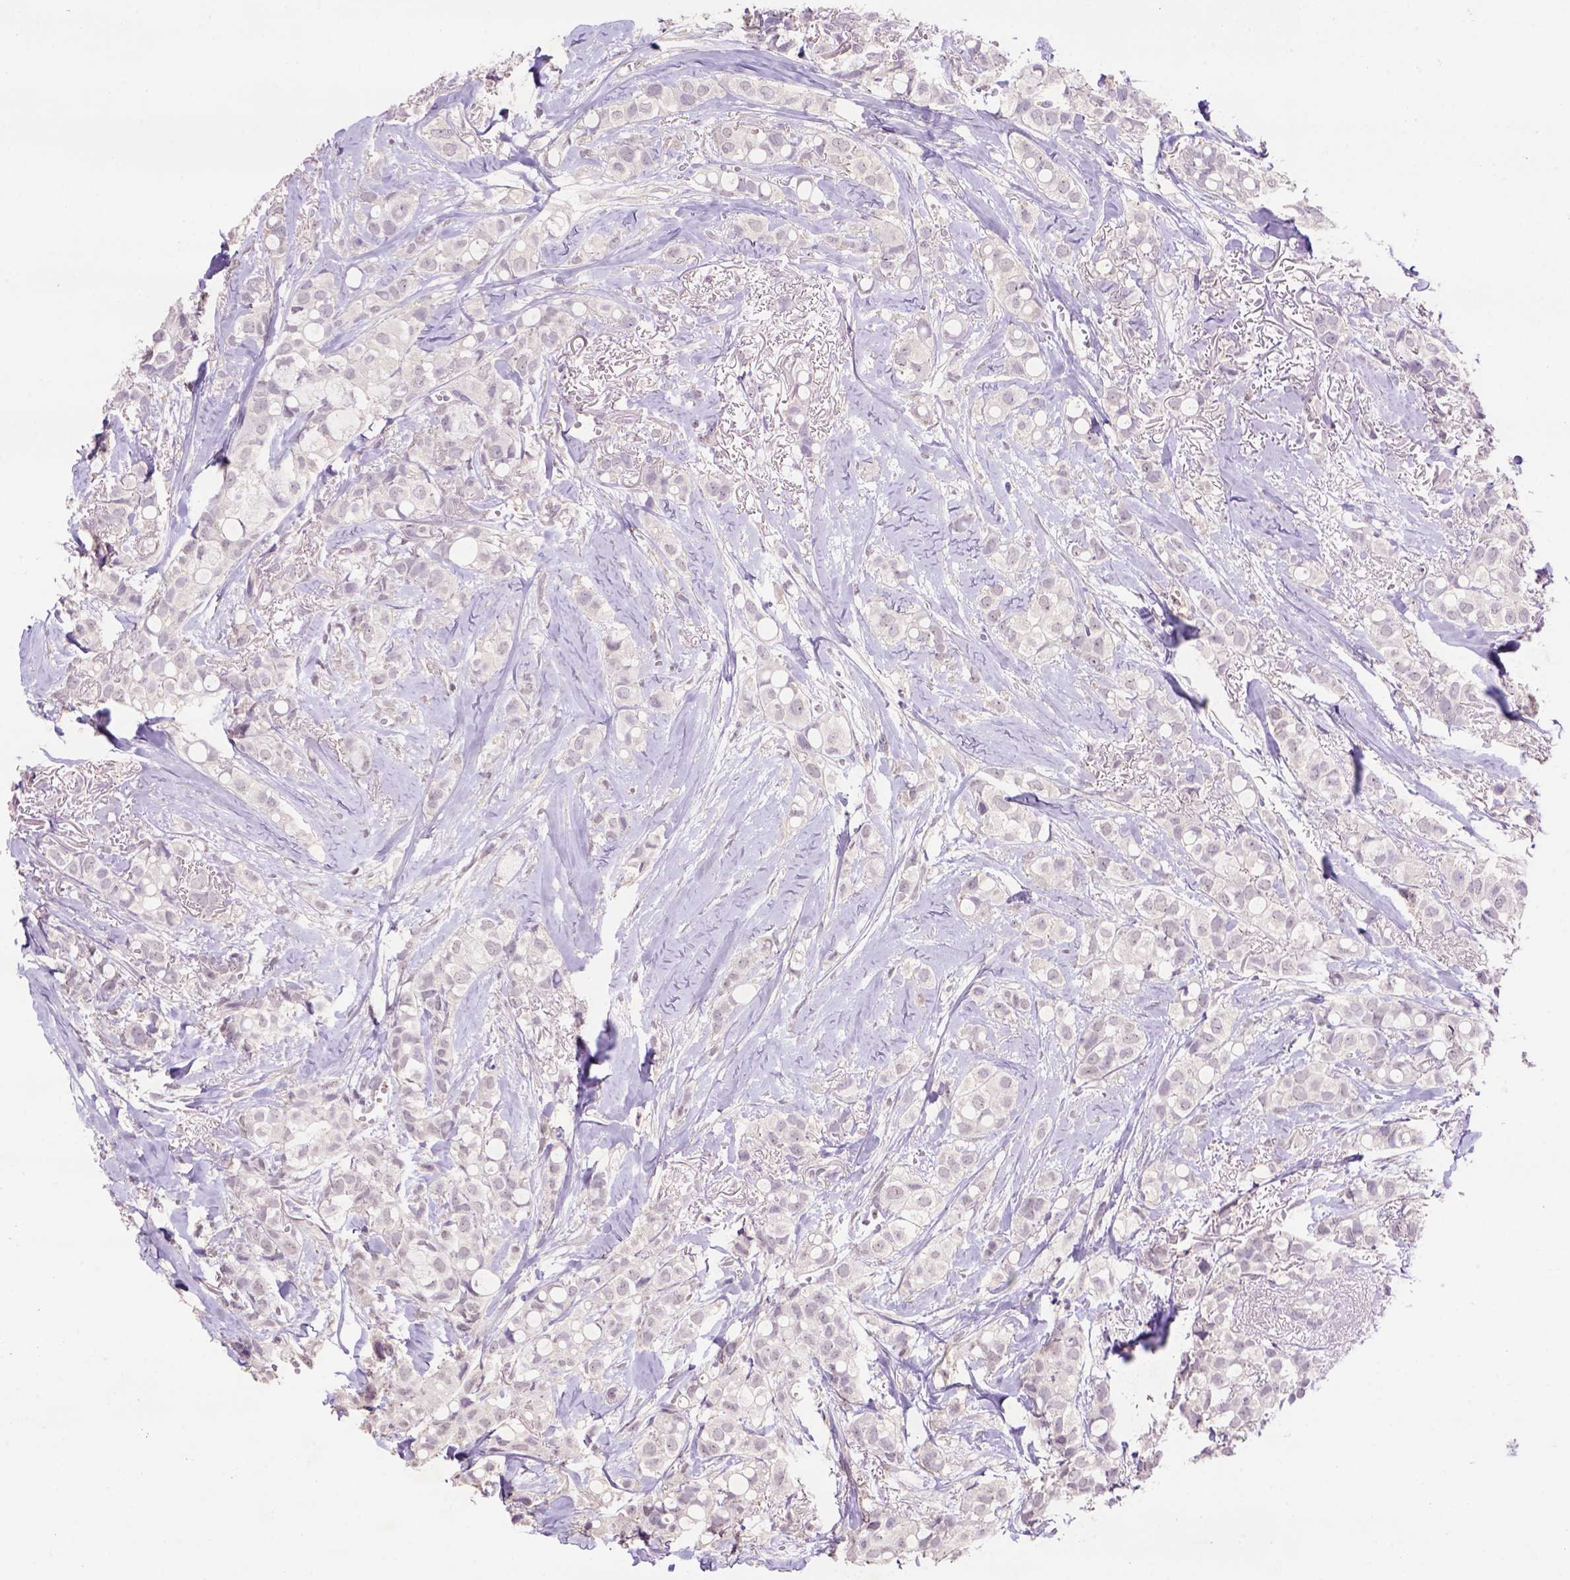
{"staining": {"intensity": "weak", "quantity": "25%-75%", "location": "cytoplasmic/membranous,nuclear"}, "tissue": "breast cancer", "cell_type": "Tumor cells", "image_type": "cancer", "snomed": [{"axis": "morphology", "description": "Duct carcinoma"}, {"axis": "topography", "description": "Breast"}], "caption": "The micrograph reveals a brown stain indicating the presence of a protein in the cytoplasmic/membranous and nuclear of tumor cells in invasive ductal carcinoma (breast).", "gene": "SCML4", "patient": {"sex": "female", "age": 85}}